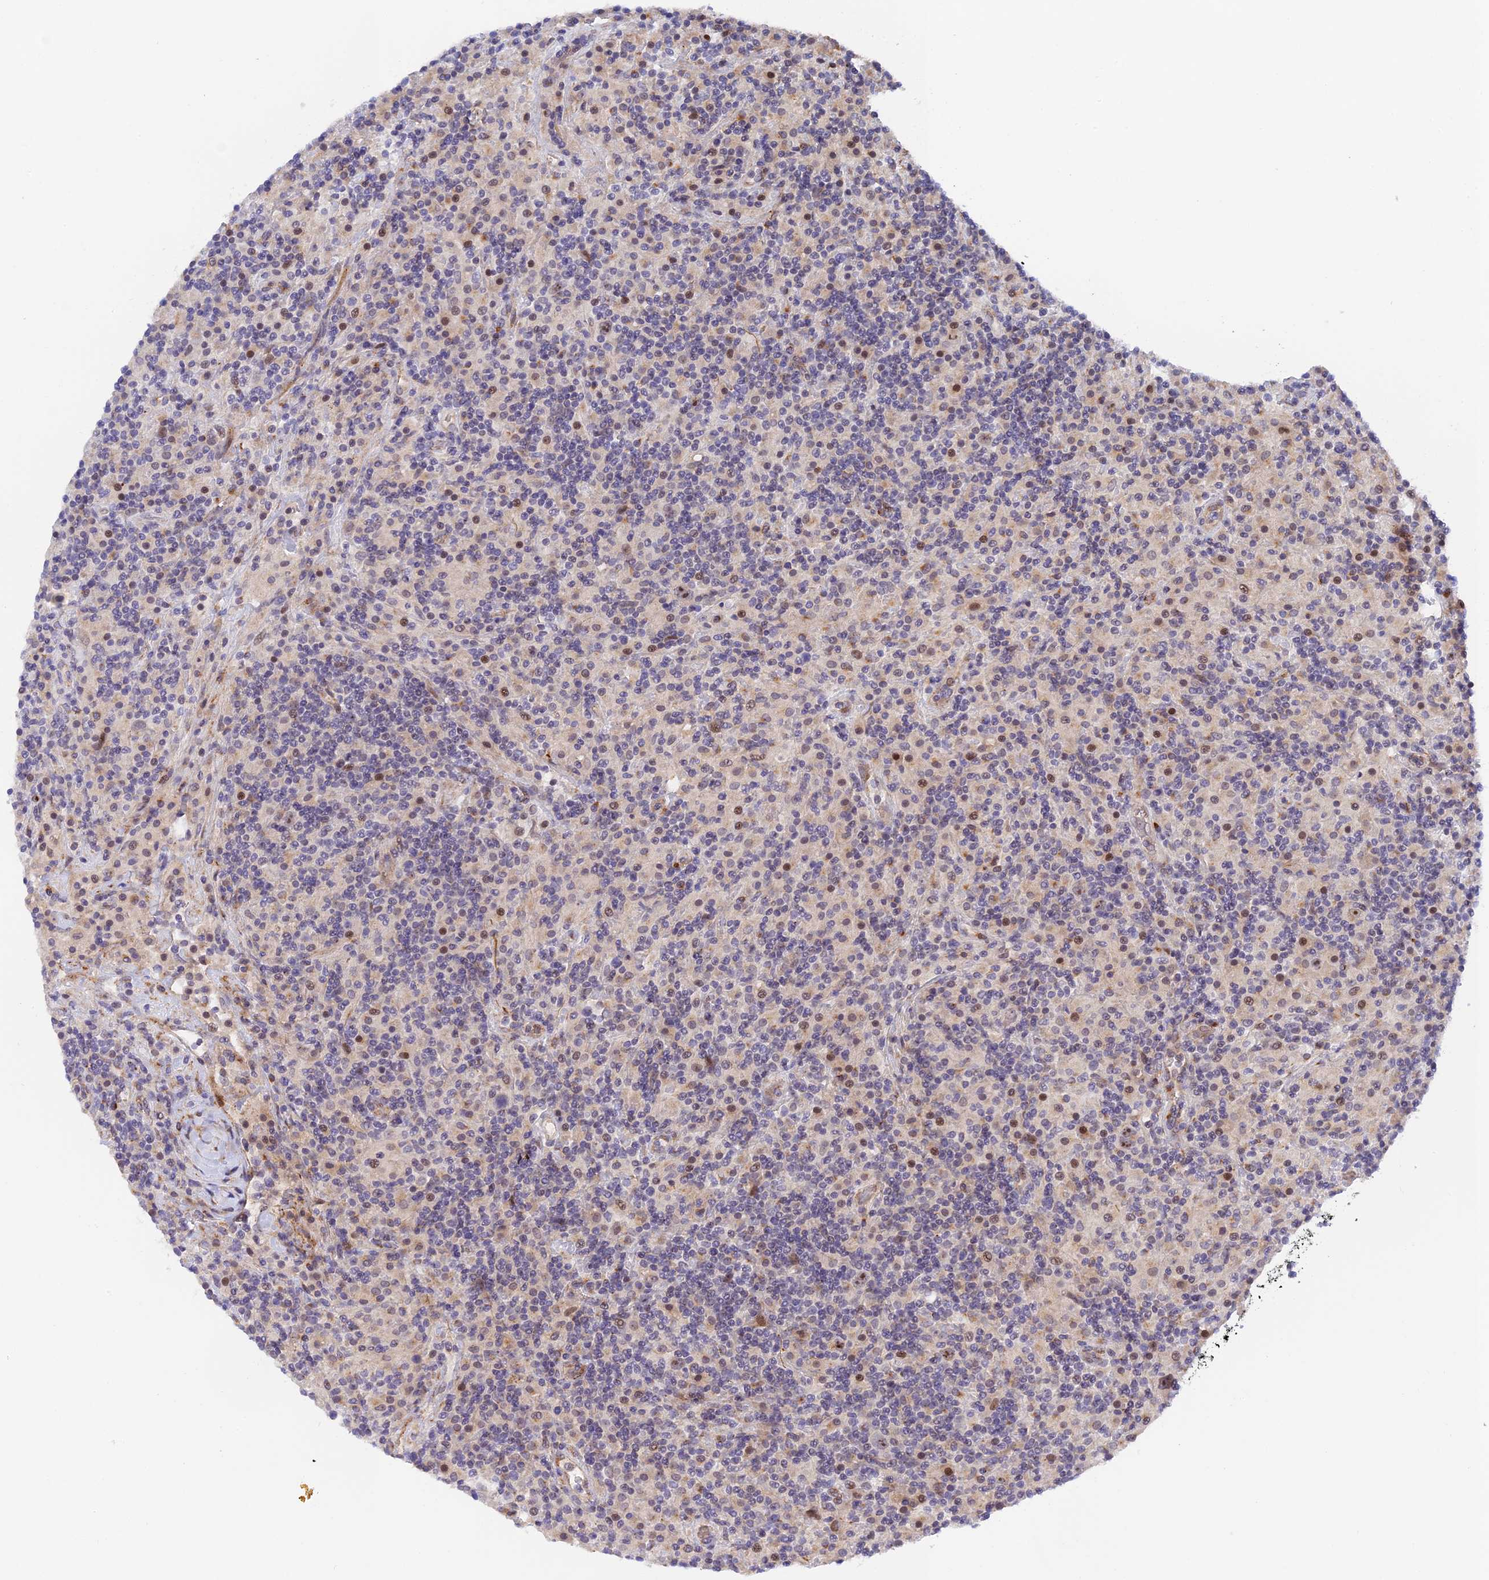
{"staining": {"intensity": "moderate", "quantity": ">75%", "location": "nuclear"}, "tissue": "lymphoma", "cell_type": "Tumor cells", "image_type": "cancer", "snomed": [{"axis": "morphology", "description": "Hodgkin's disease, NOS"}, {"axis": "topography", "description": "Lymph node"}], "caption": "Human Hodgkin's disease stained with a protein marker displays moderate staining in tumor cells.", "gene": "PPP2R3C", "patient": {"sex": "male", "age": 70}}